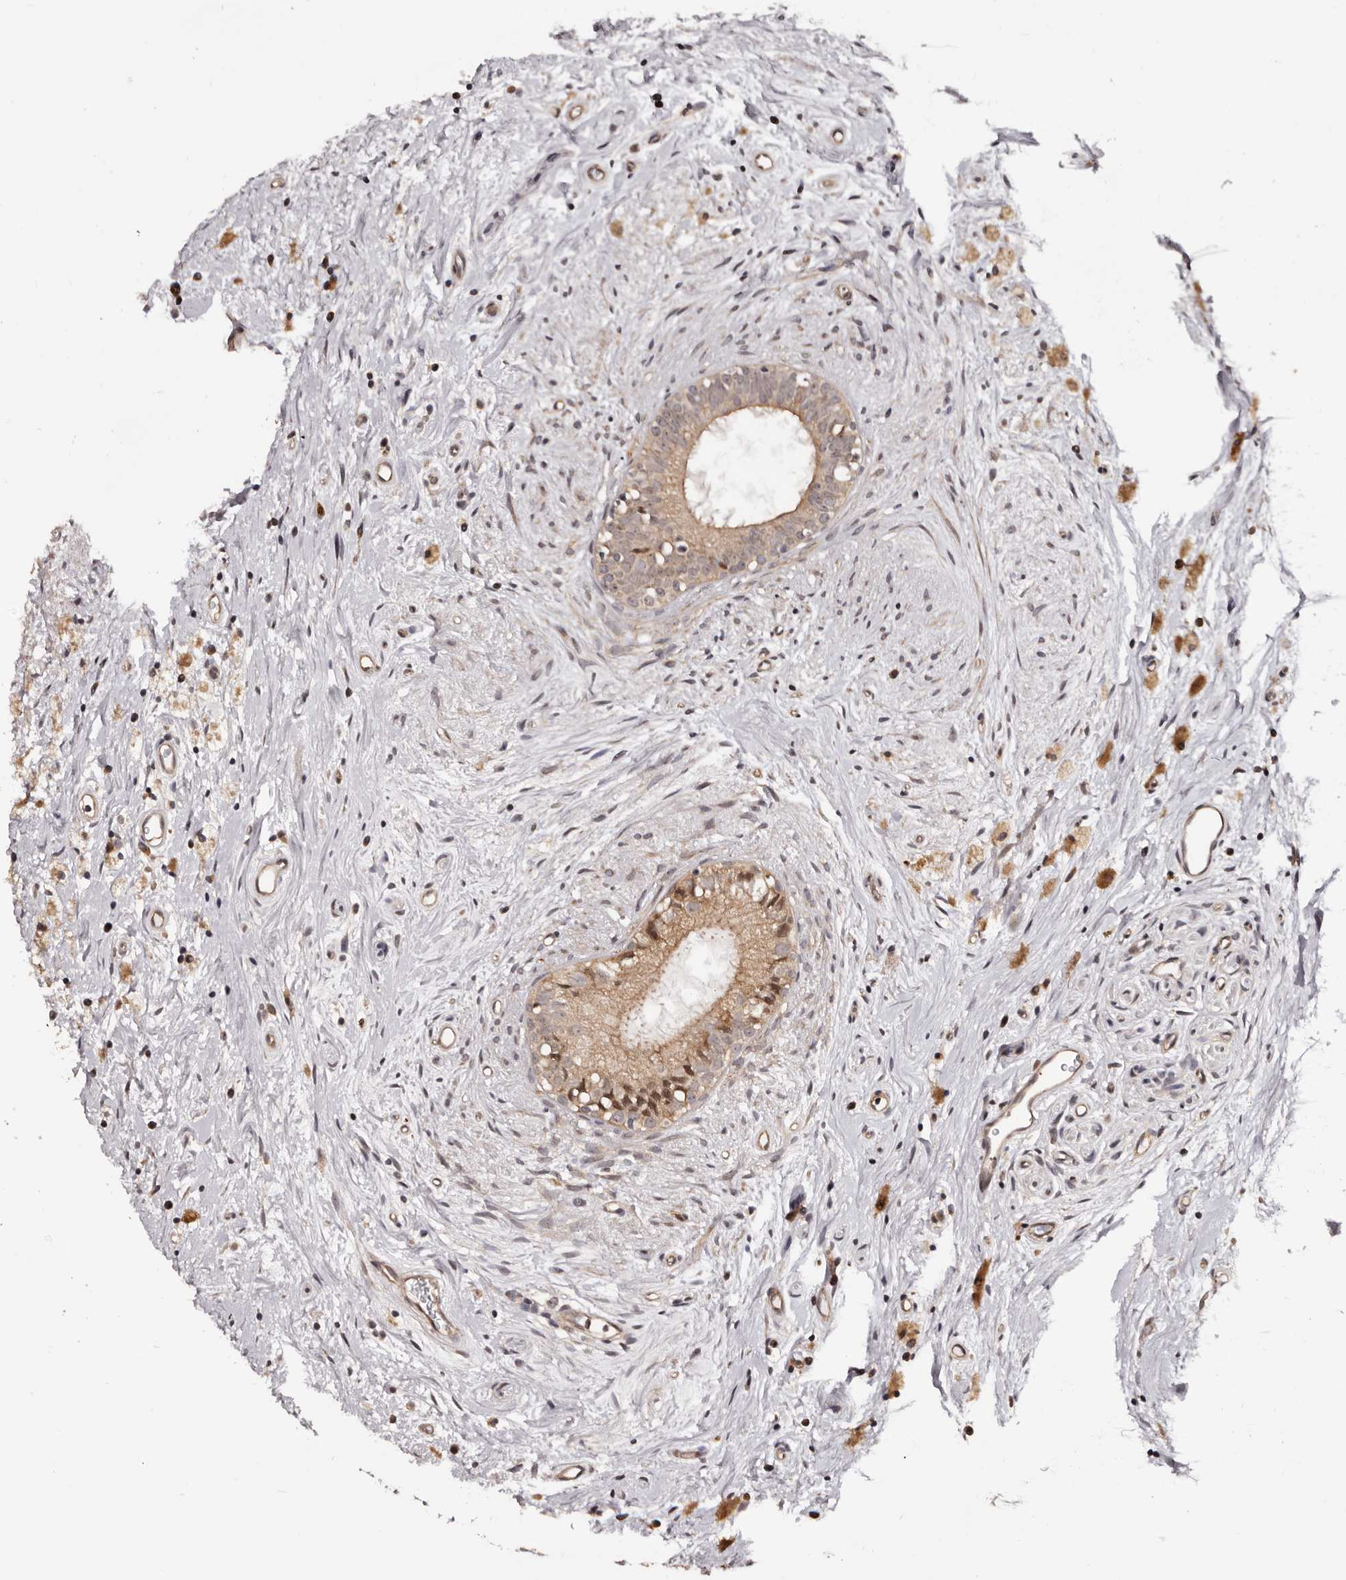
{"staining": {"intensity": "moderate", "quantity": ">75%", "location": "cytoplasmic/membranous,nuclear"}, "tissue": "epididymis", "cell_type": "Glandular cells", "image_type": "normal", "snomed": [{"axis": "morphology", "description": "Normal tissue, NOS"}, {"axis": "topography", "description": "Epididymis"}], "caption": "Approximately >75% of glandular cells in unremarkable epididymis show moderate cytoplasmic/membranous,nuclear protein expression as visualized by brown immunohistochemical staining.", "gene": "NOL12", "patient": {"sex": "male", "age": 80}}